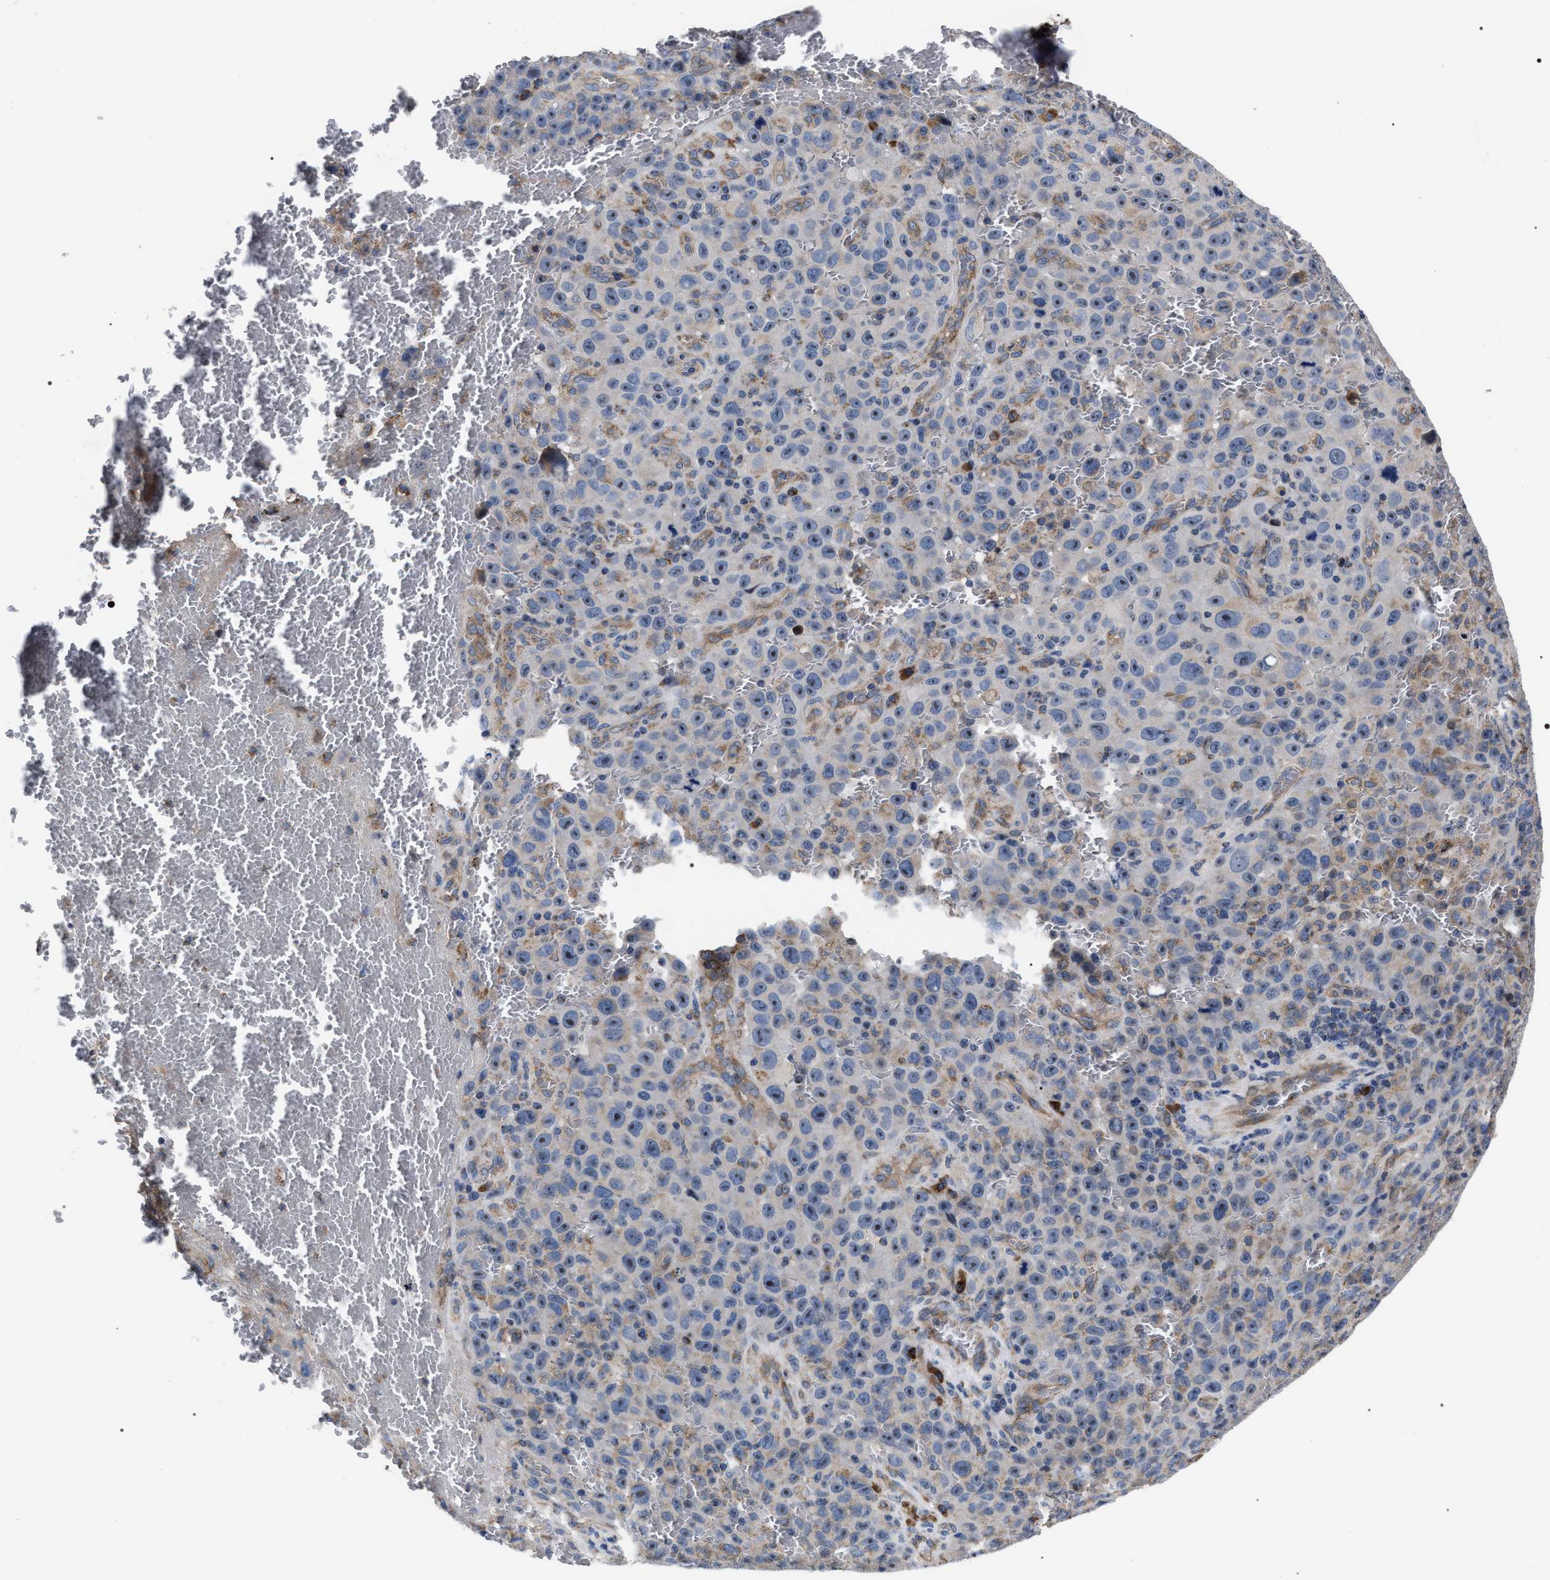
{"staining": {"intensity": "moderate", "quantity": ">75%", "location": "nuclear"}, "tissue": "melanoma", "cell_type": "Tumor cells", "image_type": "cancer", "snomed": [{"axis": "morphology", "description": "Malignant melanoma, NOS"}, {"axis": "topography", "description": "Skin"}], "caption": "A brown stain highlights moderate nuclear positivity of a protein in human malignant melanoma tumor cells. (DAB IHC, brown staining for protein, blue staining for nuclei).", "gene": "MACC1", "patient": {"sex": "female", "age": 82}}